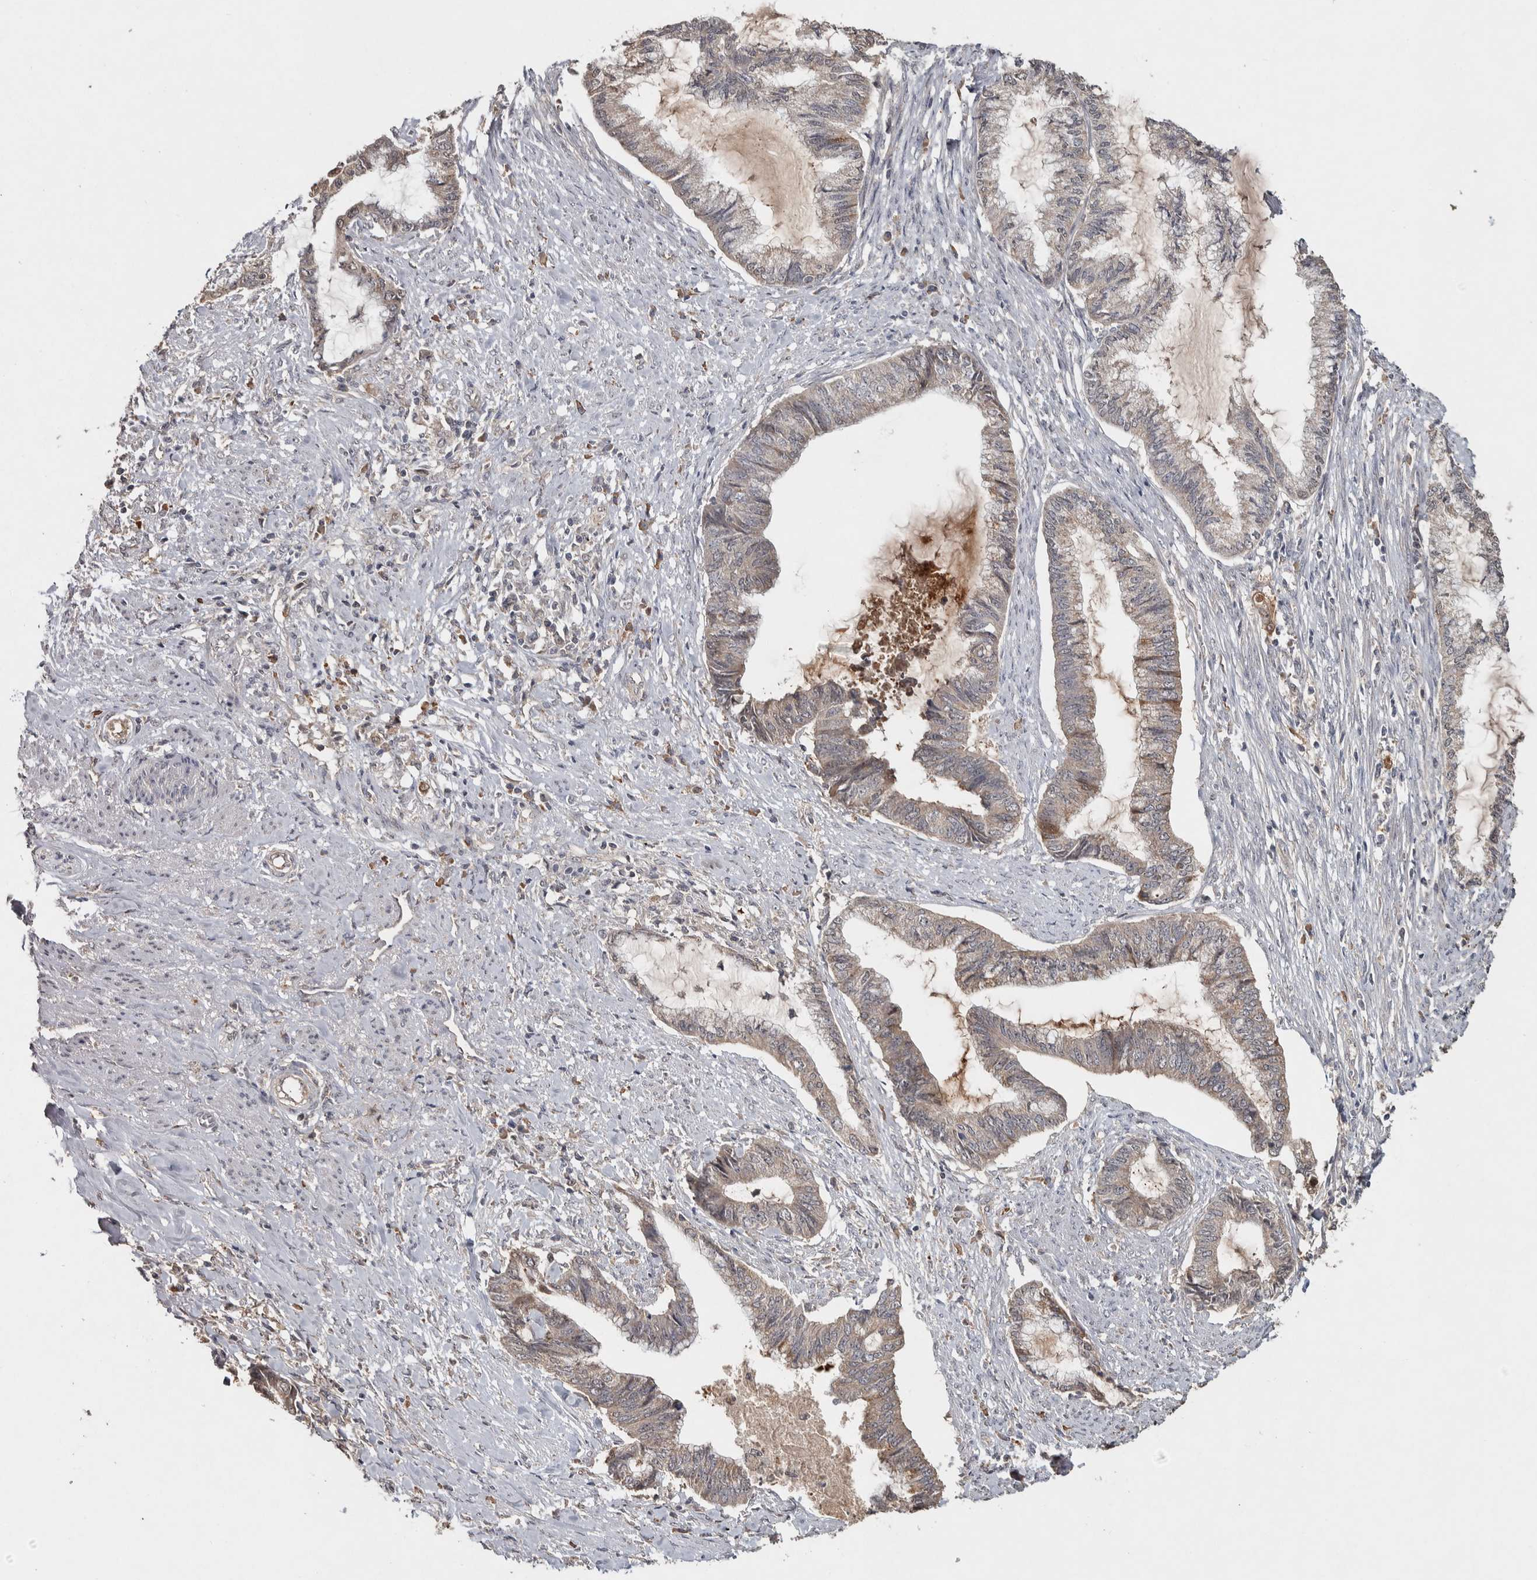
{"staining": {"intensity": "negative", "quantity": "none", "location": "none"}, "tissue": "endometrial cancer", "cell_type": "Tumor cells", "image_type": "cancer", "snomed": [{"axis": "morphology", "description": "Adenocarcinoma, NOS"}, {"axis": "topography", "description": "Endometrium"}], "caption": "Immunohistochemical staining of adenocarcinoma (endometrial) exhibits no significant staining in tumor cells.", "gene": "EIF3H", "patient": {"sex": "female", "age": 86}}